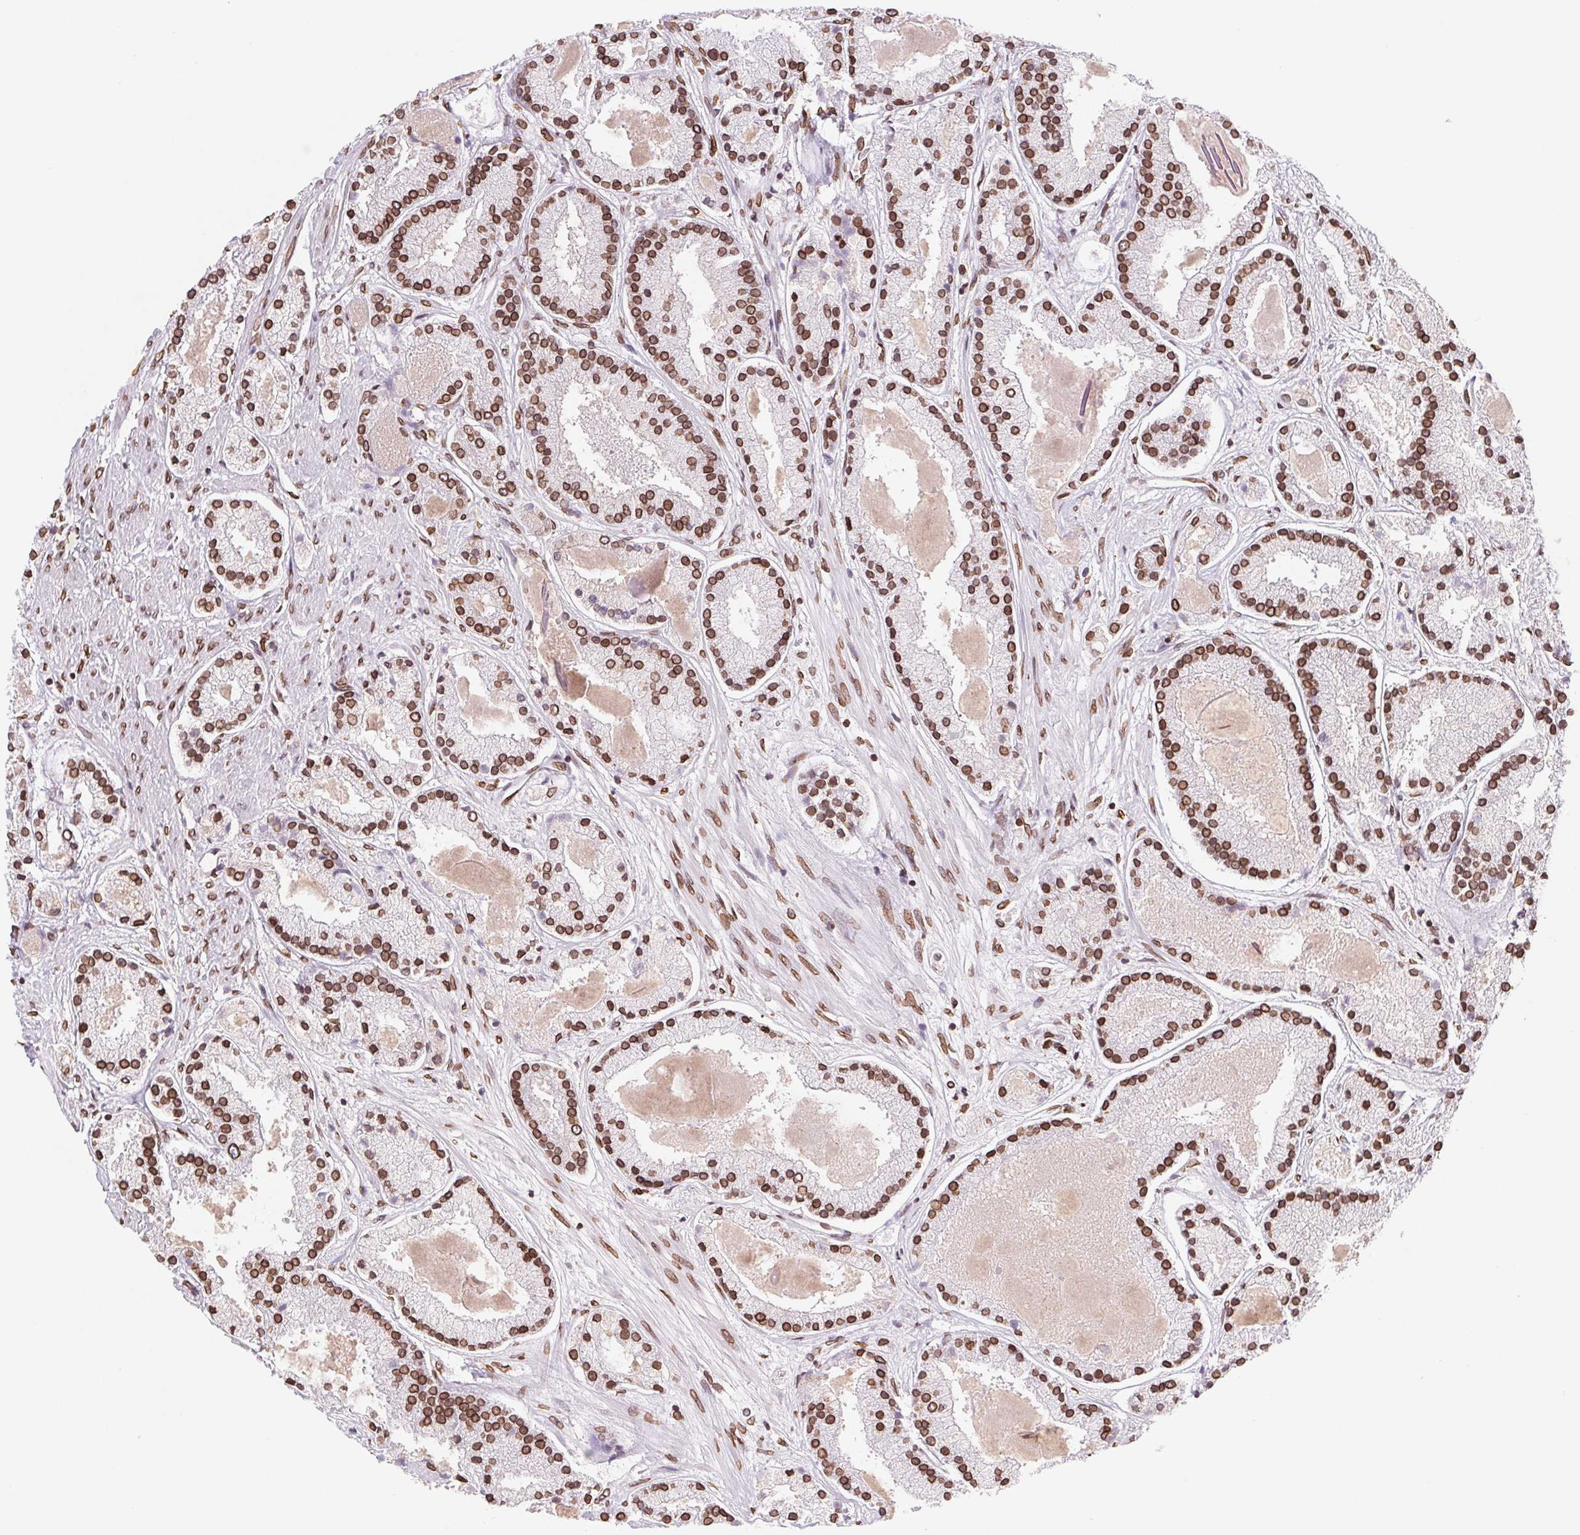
{"staining": {"intensity": "strong", "quantity": ">75%", "location": "cytoplasmic/membranous,nuclear"}, "tissue": "prostate cancer", "cell_type": "Tumor cells", "image_type": "cancer", "snomed": [{"axis": "morphology", "description": "Adenocarcinoma, High grade"}, {"axis": "topography", "description": "Prostate"}], "caption": "Immunohistochemistry image of human prostate cancer stained for a protein (brown), which exhibits high levels of strong cytoplasmic/membranous and nuclear staining in about >75% of tumor cells.", "gene": "LMNB2", "patient": {"sex": "male", "age": 67}}